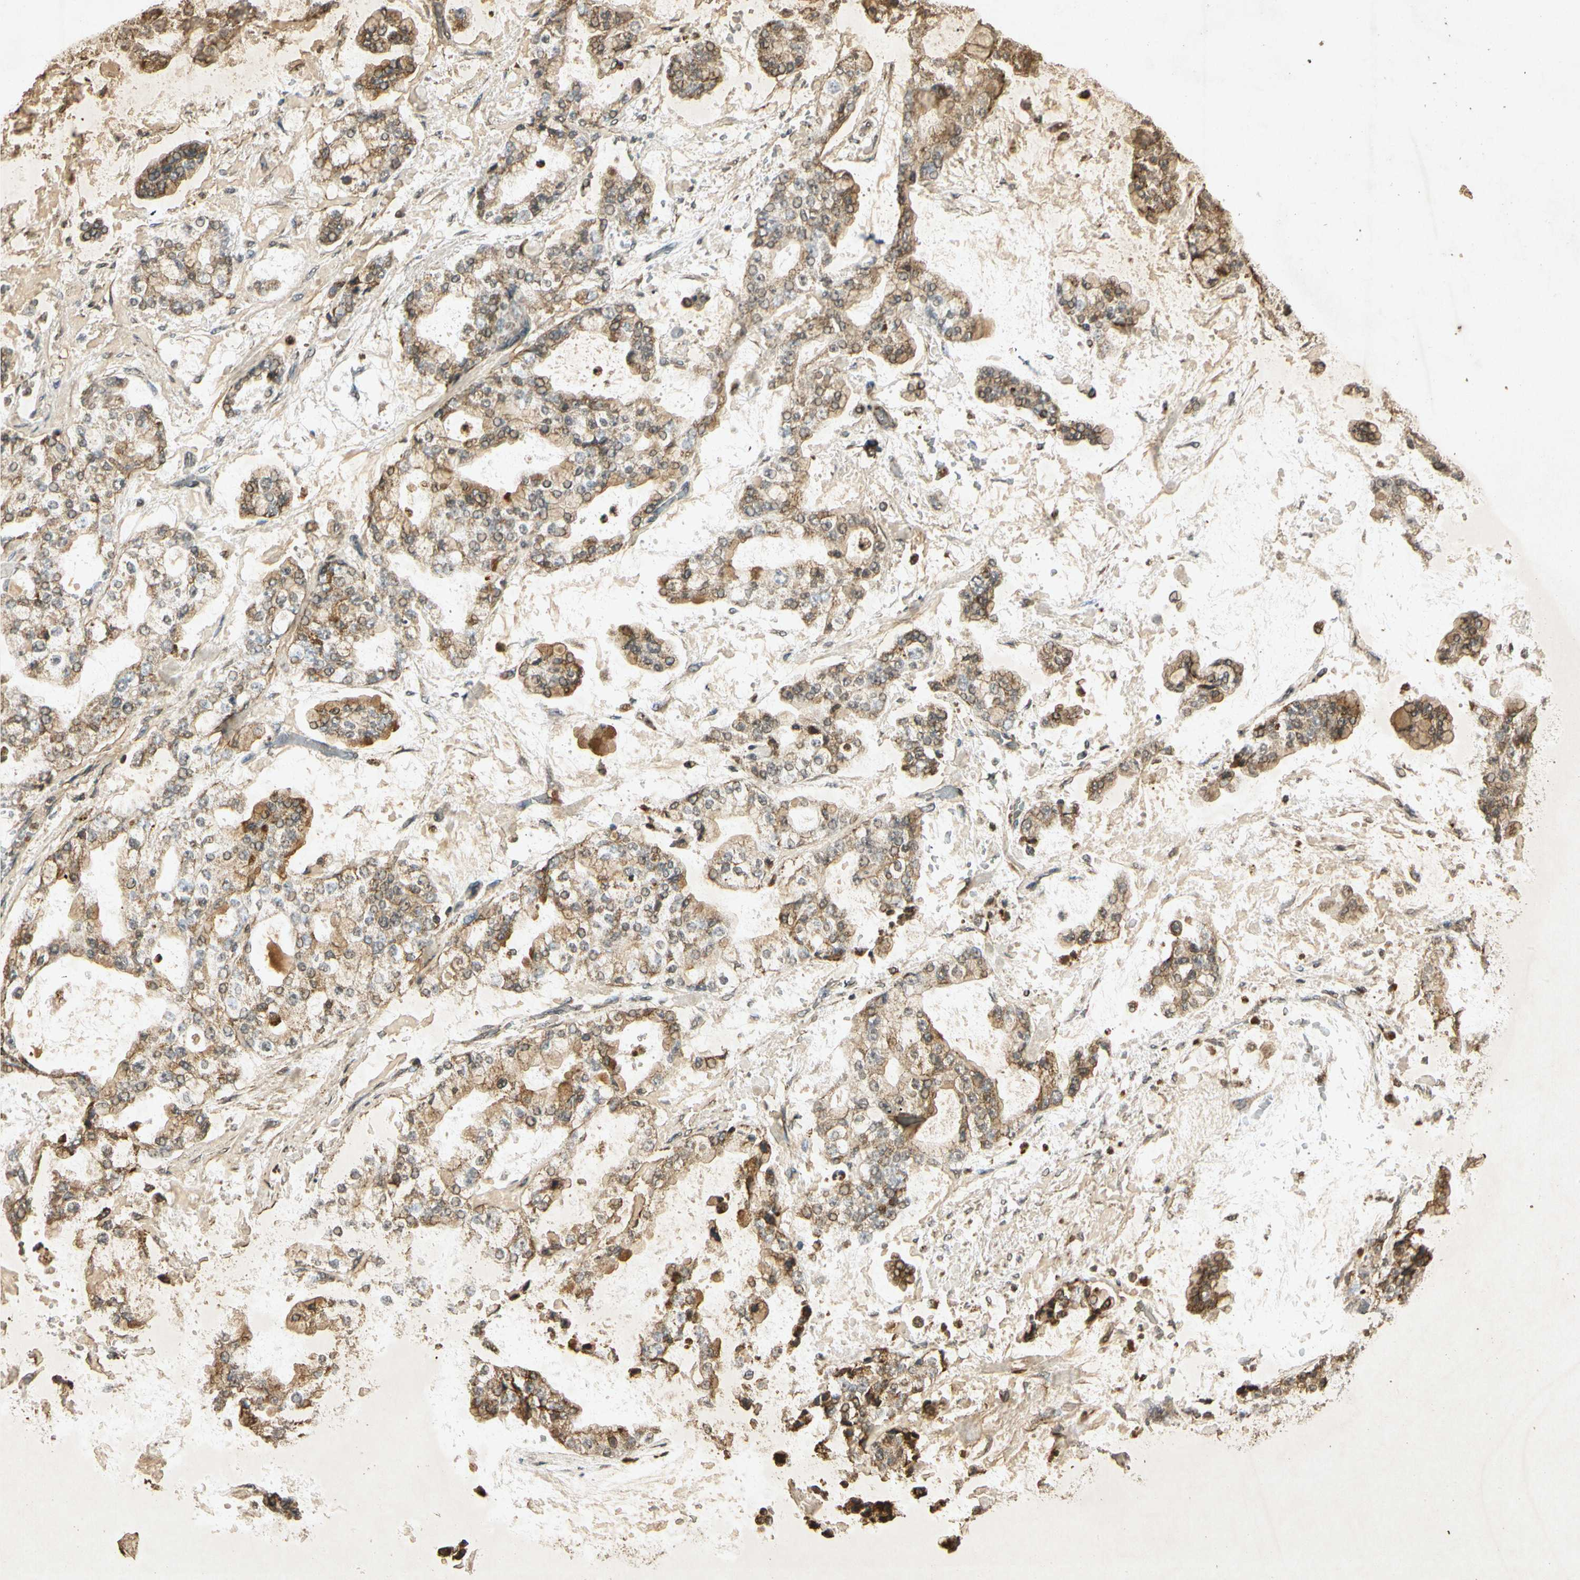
{"staining": {"intensity": "moderate", "quantity": ">75%", "location": "cytoplasmic/membranous"}, "tissue": "stomach cancer", "cell_type": "Tumor cells", "image_type": "cancer", "snomed": [{"axis": "morphology", "description": "Normal tissue, NOS"}, {"axis": "morphology", "description": "Adenocarcinoma, NOS"}, {"axis": "topography", "description": "Stomach, upper"}, {"axis": "topography", "description": "Stomach"}], "caption": "Brown immunohistochemical staining in human stomach adenocarcinoma demonstrates moderate cytoplasmic/membranous staining in about >75% of tumor cells. The protein is stained brown, and the nuclei are stained in blue (DAB IHC with brightfield microscopy, high magnification).", "gene": "PRDX3", "patient": {"sex": "male", "age": 76}}